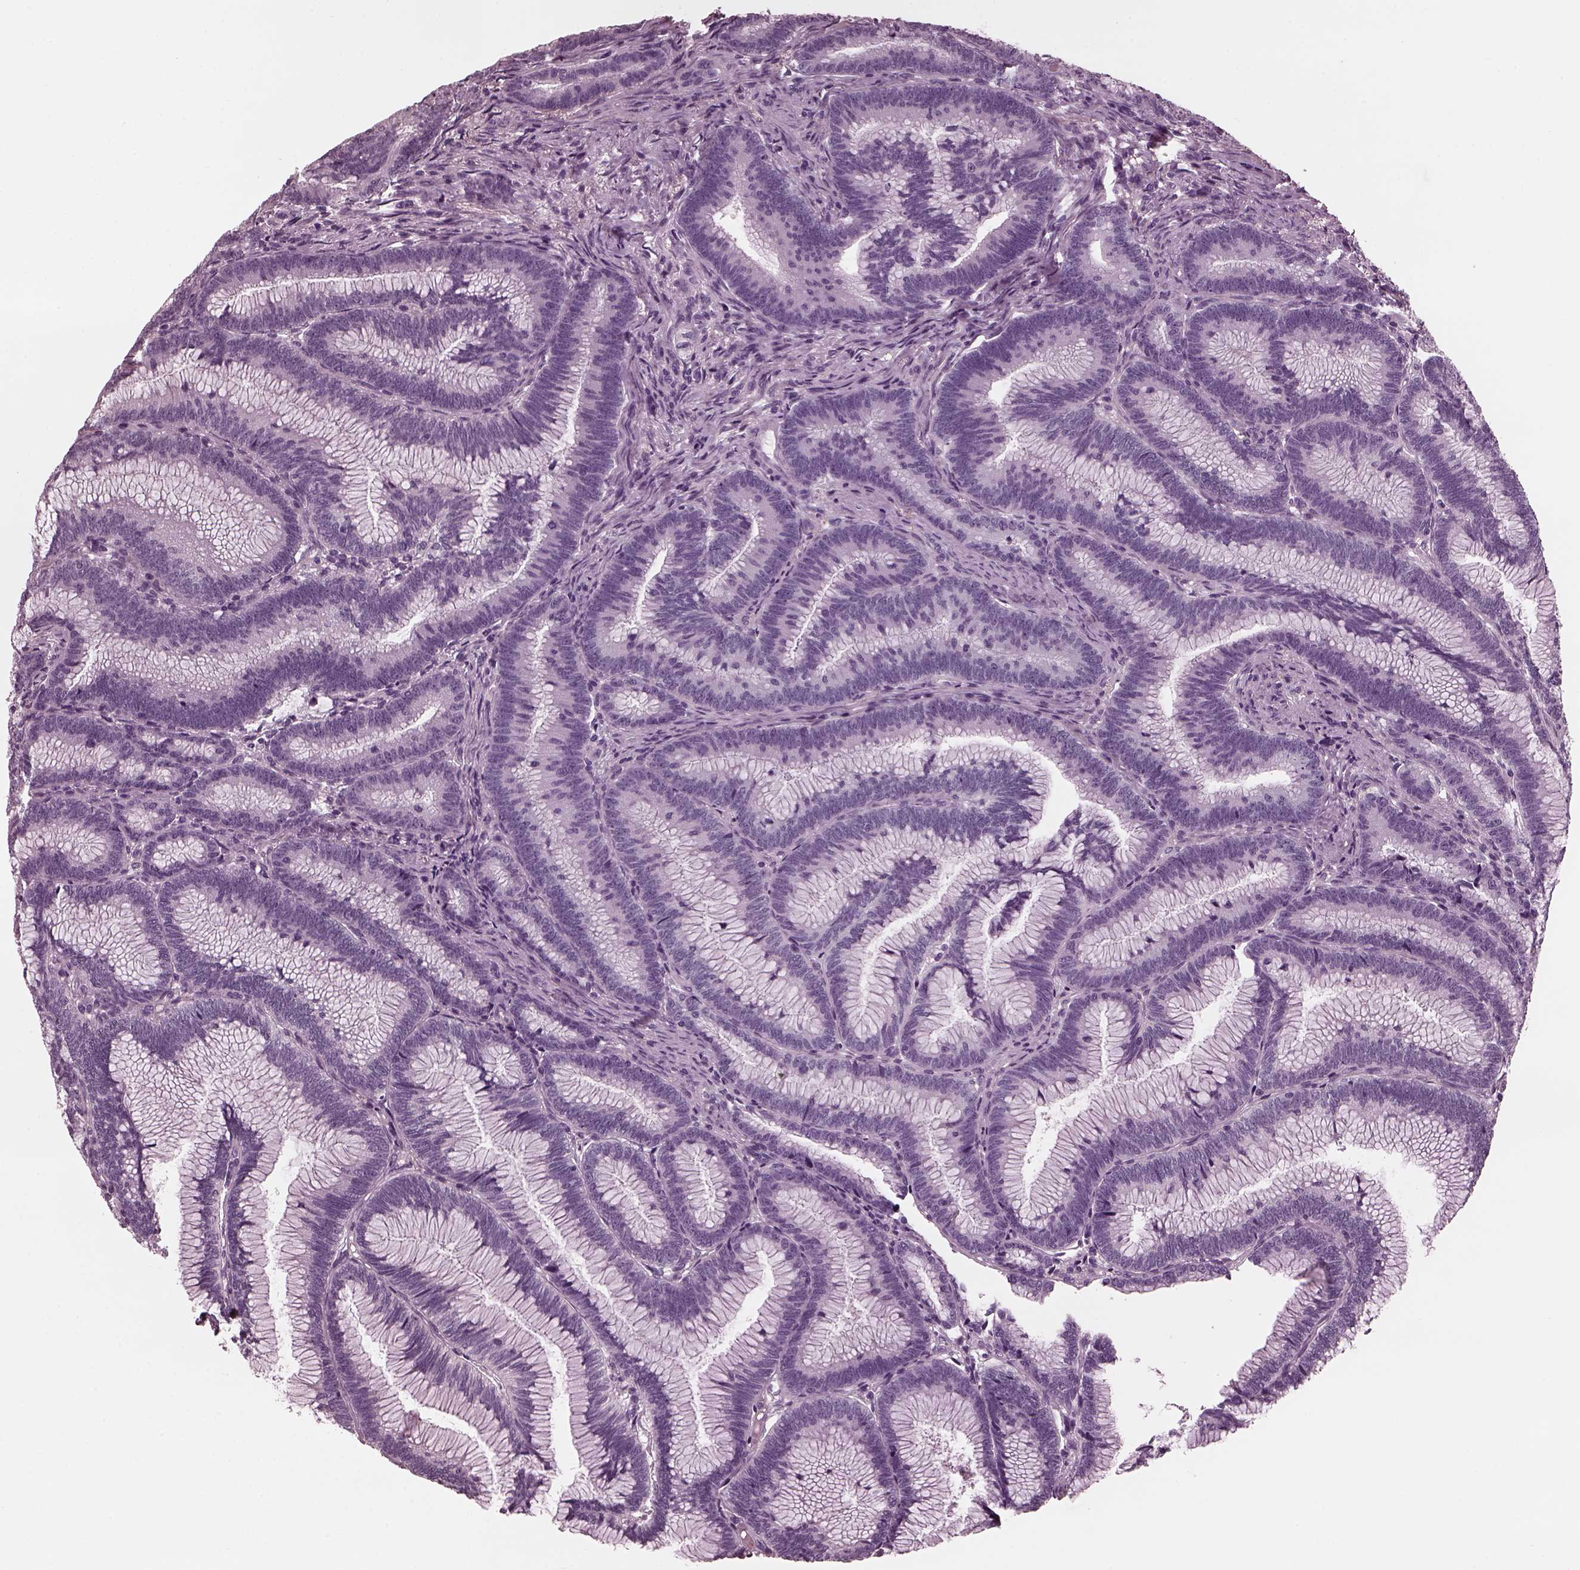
{"staining": {"intensity": "negative", "quantity": "none", "location": "none"}, "tissue": "colorectal cancer", "cell_type": "Tumor cells", "image_type": "cancer", "snomed": [{"axis": "morphology", "description": "Adenocarcinoma, NOS"}, {"axis": "topography", "description": "Colon"}], "caption": "The immunohistochemistry image has no significant positivity in tumor cells of colorectal cancer tissue.", "gene": "CGA", "patient": {"sex": "female", "age": 78}}